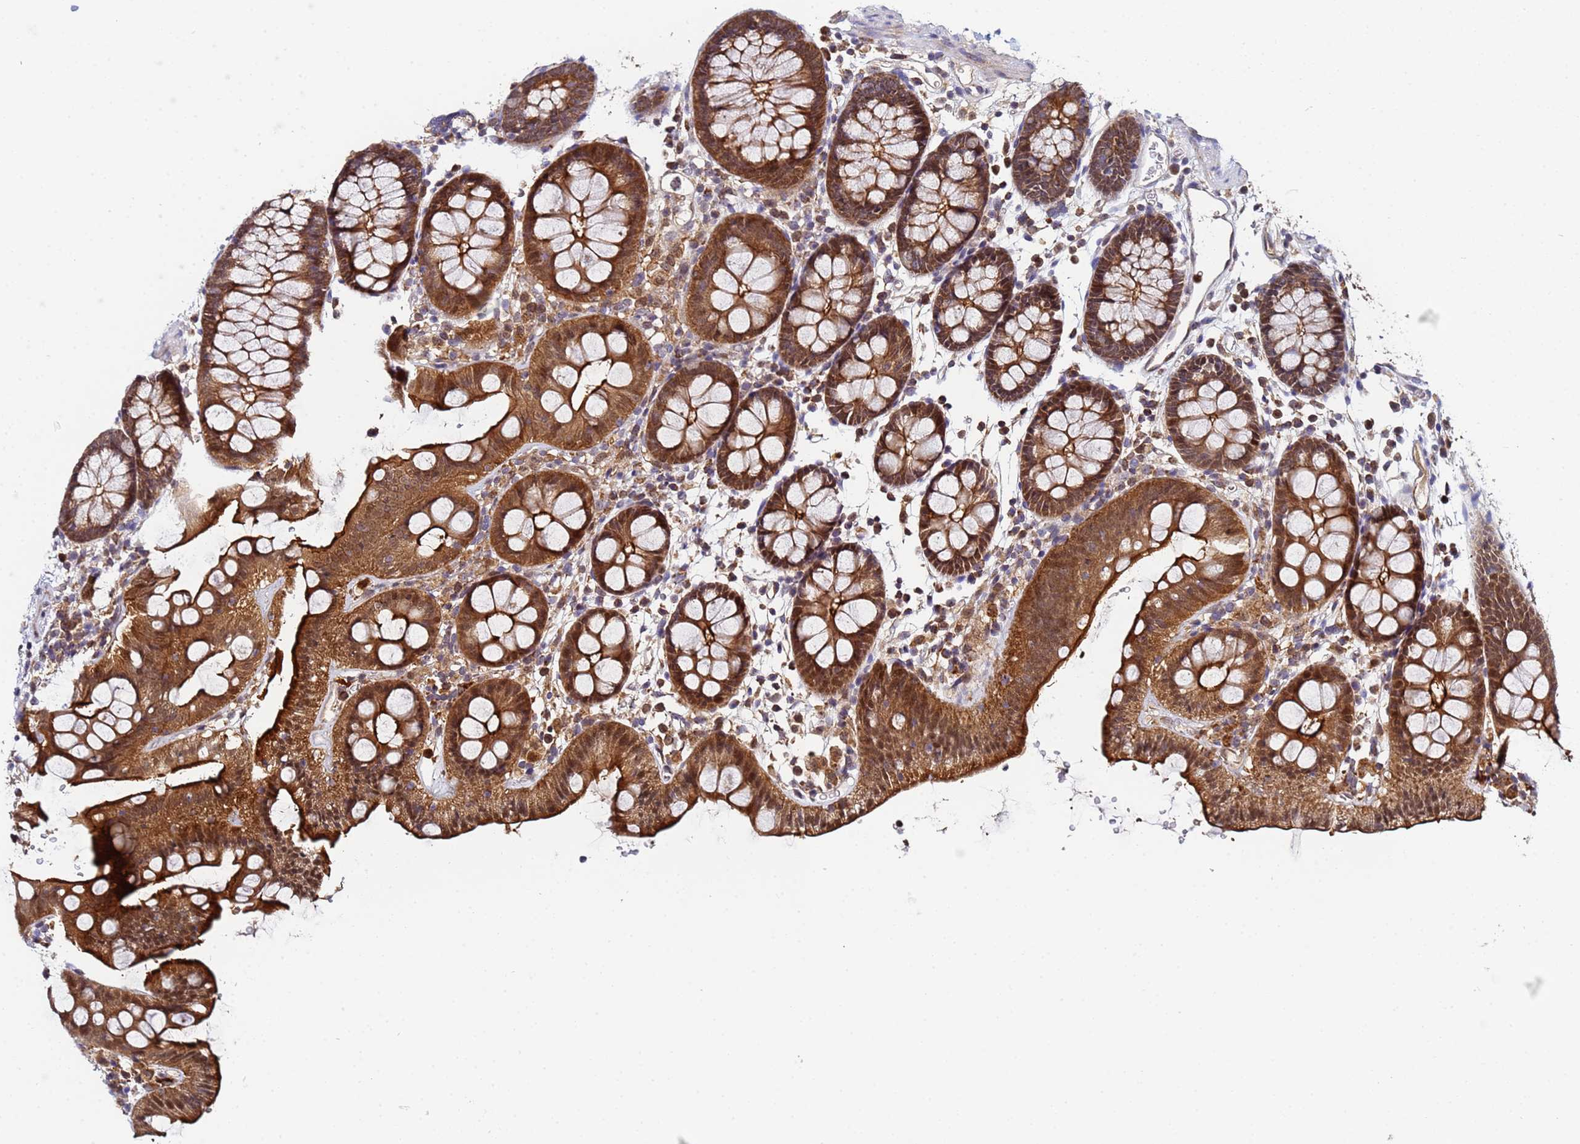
{"staining": {"intensity": "weak", "quantity": "25%-75%", "location": "cytoplasmic/membranous"}, "tissue": "colon", "cell_type": "Endothelial cells", "image_type": "normal", "snomed": [{"axis": "morphology", "description": "Normal tissue, NOS"}, {"axis": "topography", "description": "Colon"}], "caption": "The histopathology image exhibits staining of unremarkable colon, revealing weak cytoplasmic/membranous protein expression (brown color) within endothelial cells. Immunohistochemistry (ihc) stains the protein in brown and the nuclei are stained blue.", "gene": "CCDC127", "patient": {"sex": "male", "age": 75}}